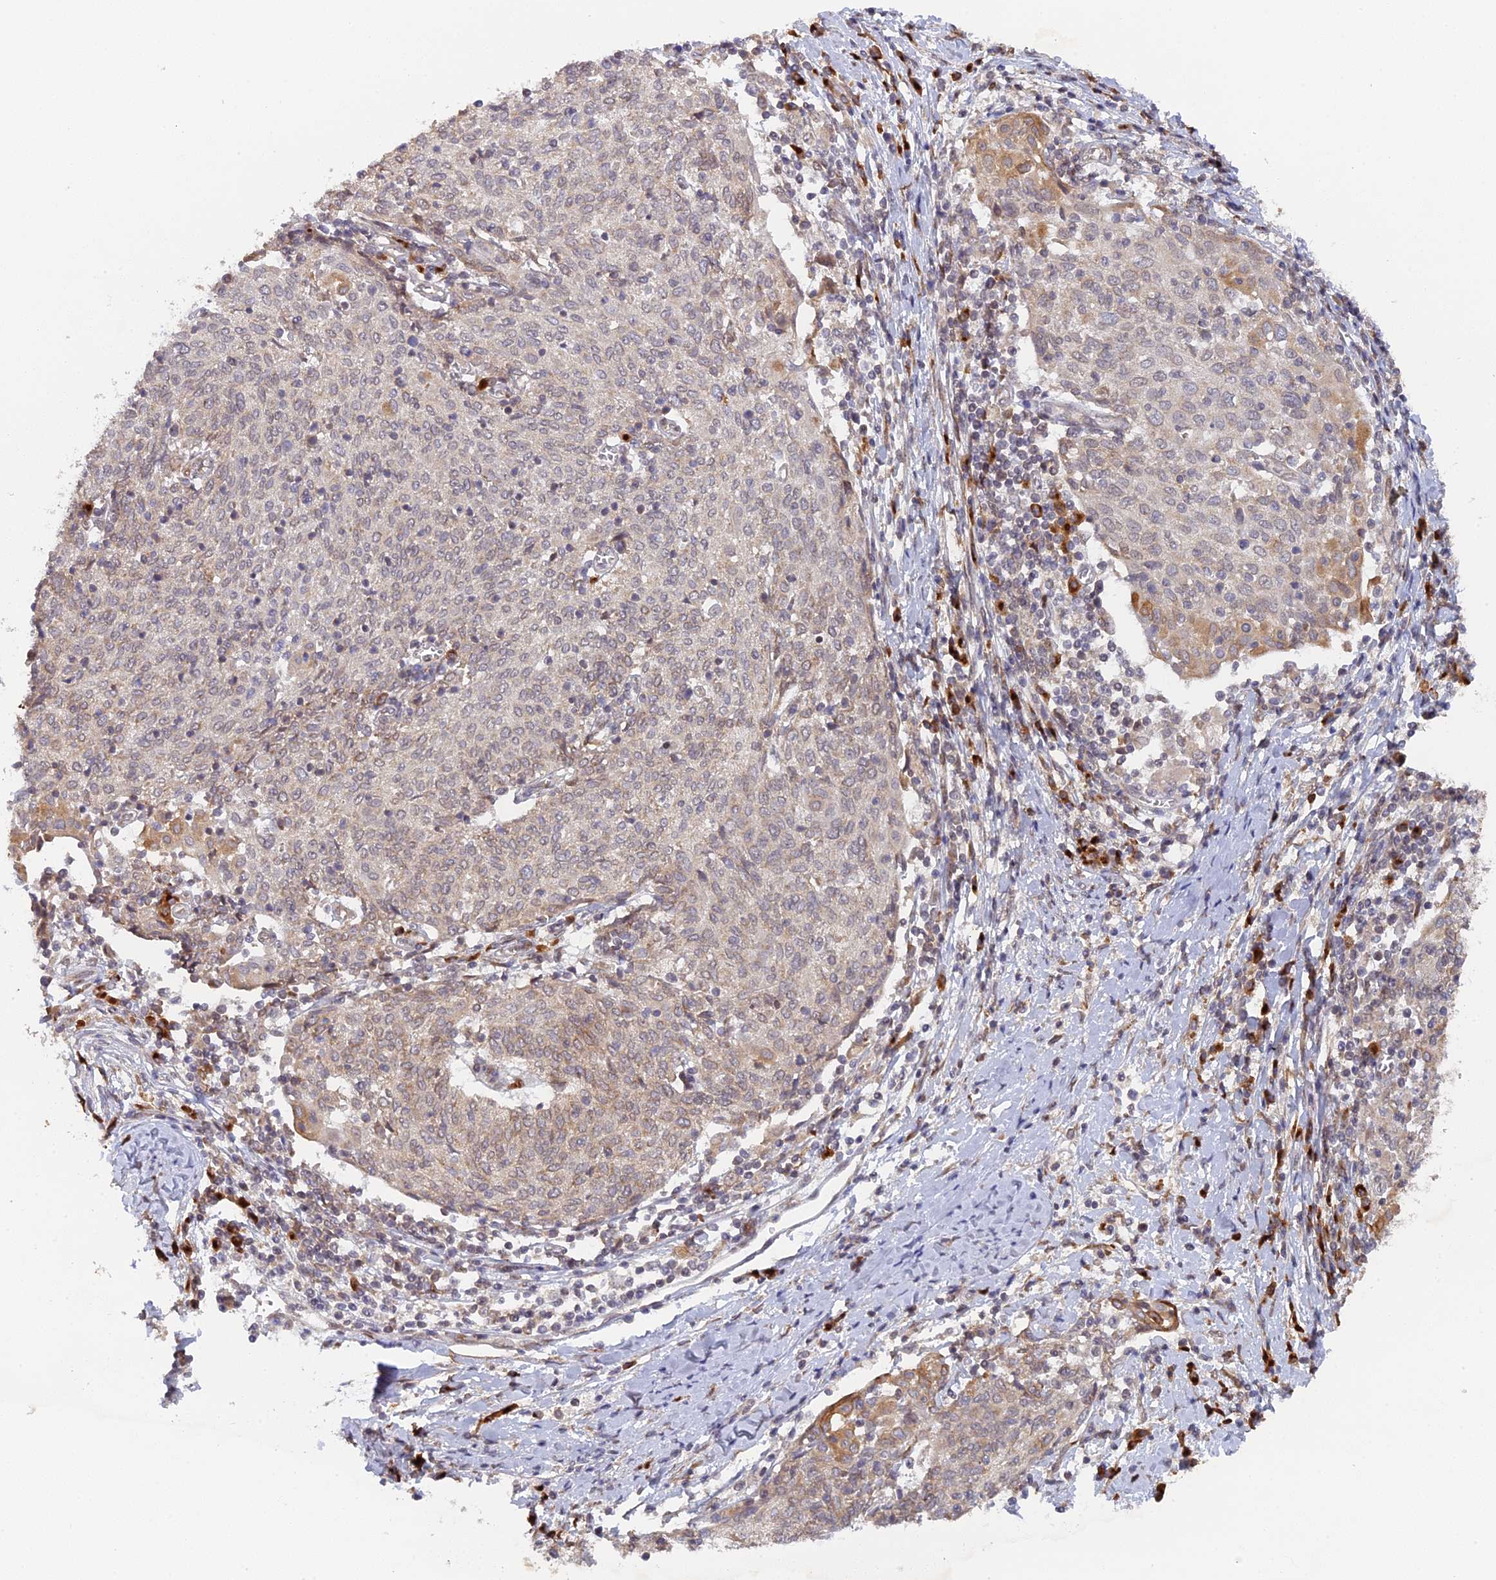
{"staining": {"intensity": "weak", "quantity": "25%-75%", "location": "cytoplasmic/membranous,nuclear"}, "tissue": "cervical cancer", "cell_type": "Tumor cells", "image_type": "cancer", "snomed": [{"axis": "morphology", "description": "Squamous cell carcinoma, NOS"}, {"axis": "topography", "description": "Cervix"}], "caption": "Protein staining of cervical squamous cell carcinoma tissue demonstrates weak cytoplasmic/membranous and nuclear positivity in approximately 25%-75% of tumor cells.", "gene": "SNX17", "patient": {"sex": "female", "age": 52}}